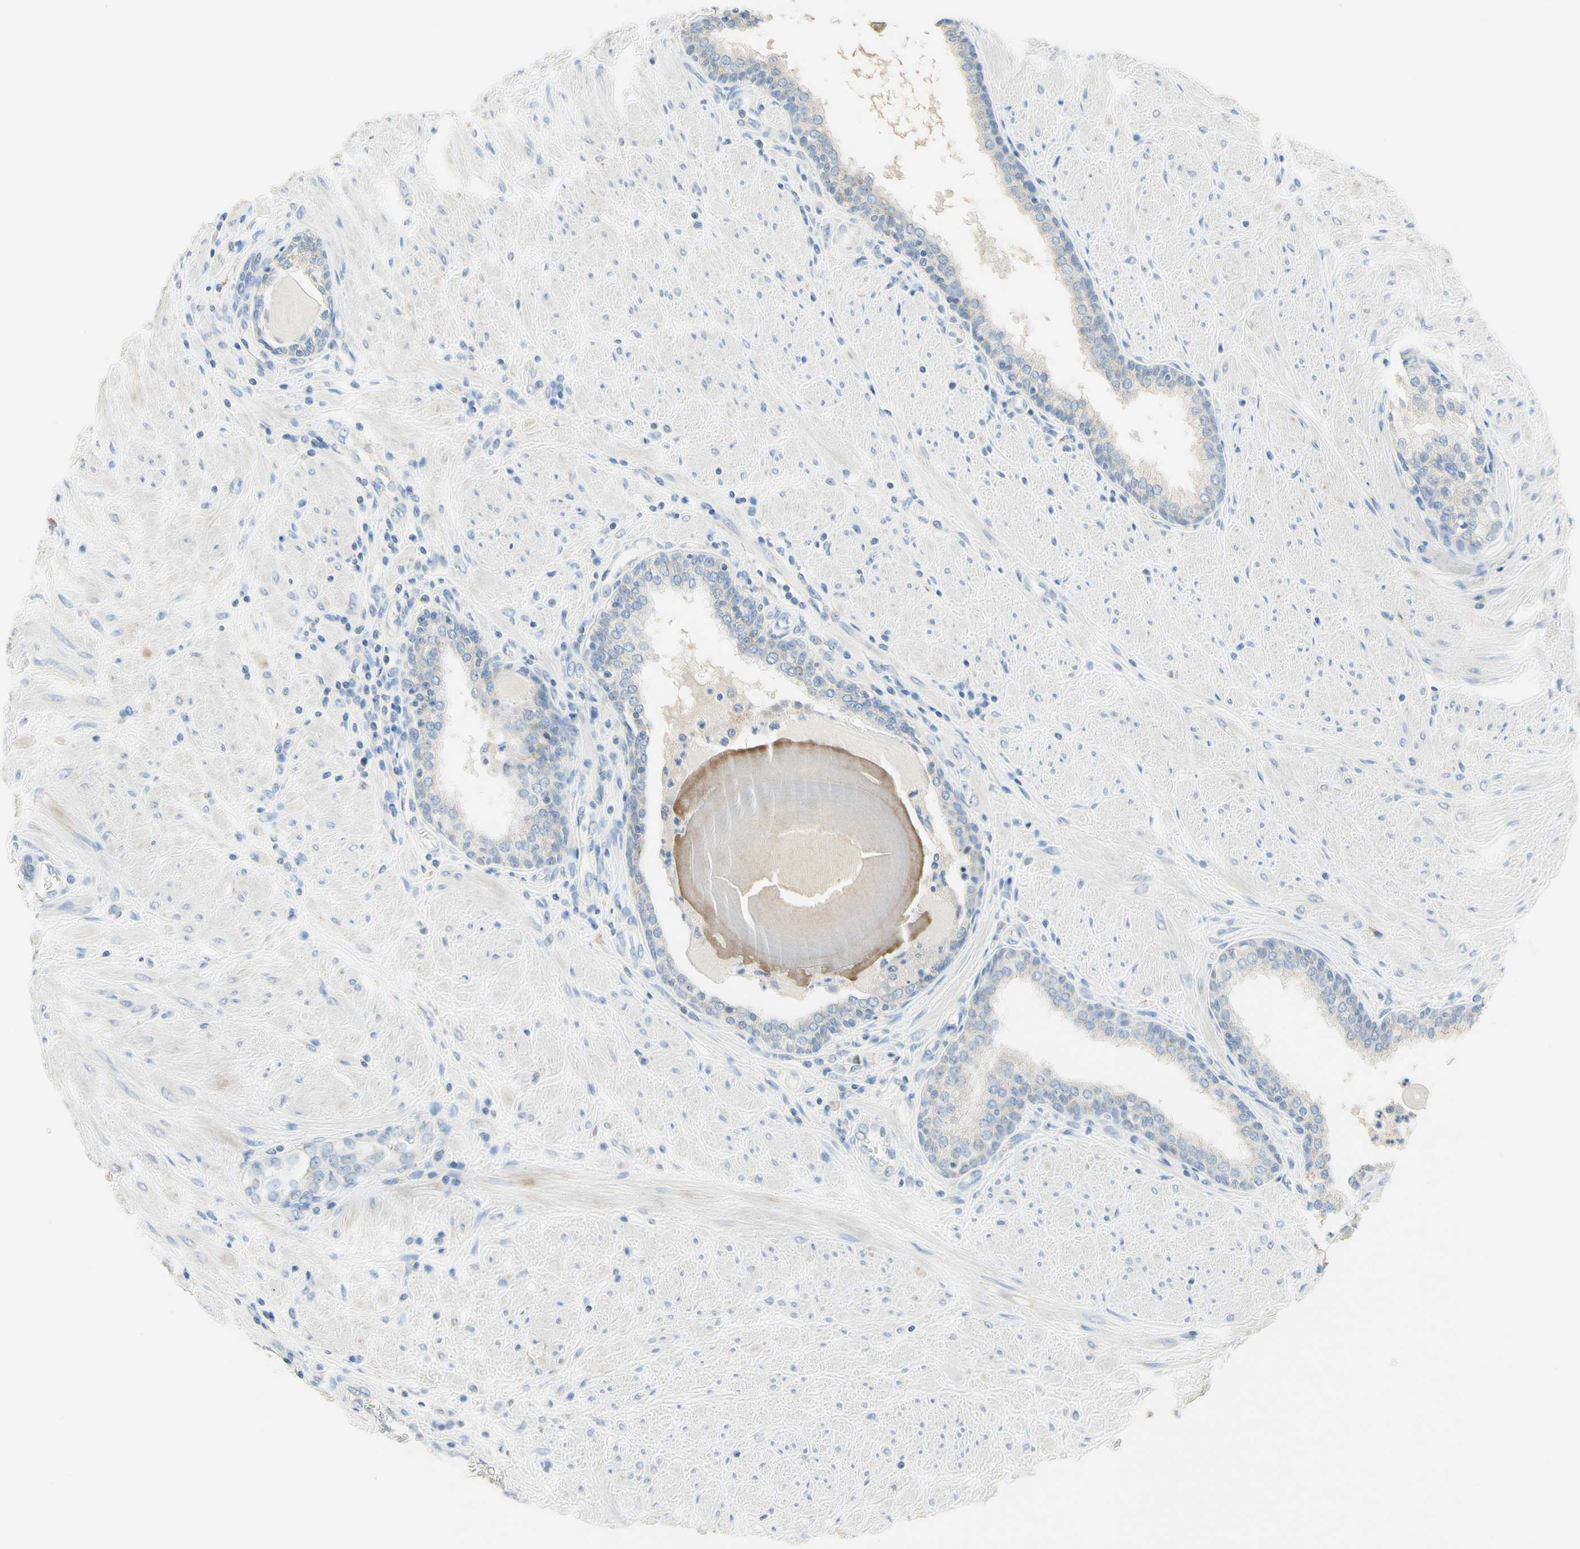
{"staining": {"intensity": "moderate", "quantity": "<25%", "location": "cytoplasmic/membranous"}, "tissue": "prostate", "cell_type": "Glandular cells", "image_type": "normal", "snomed": [{"axis": "morphology", "description": "Normal tissue, NOS"}, {"axis": "topography", "description": "Prostate"}], "caption": "Protein expression analysis of benign human prostate reveals moderate cytoplasmic/membranous expression in approximately <25% of glandular cells.", "gene": "NECTIN4", "patient": {"sex": "male", "age": 51}}